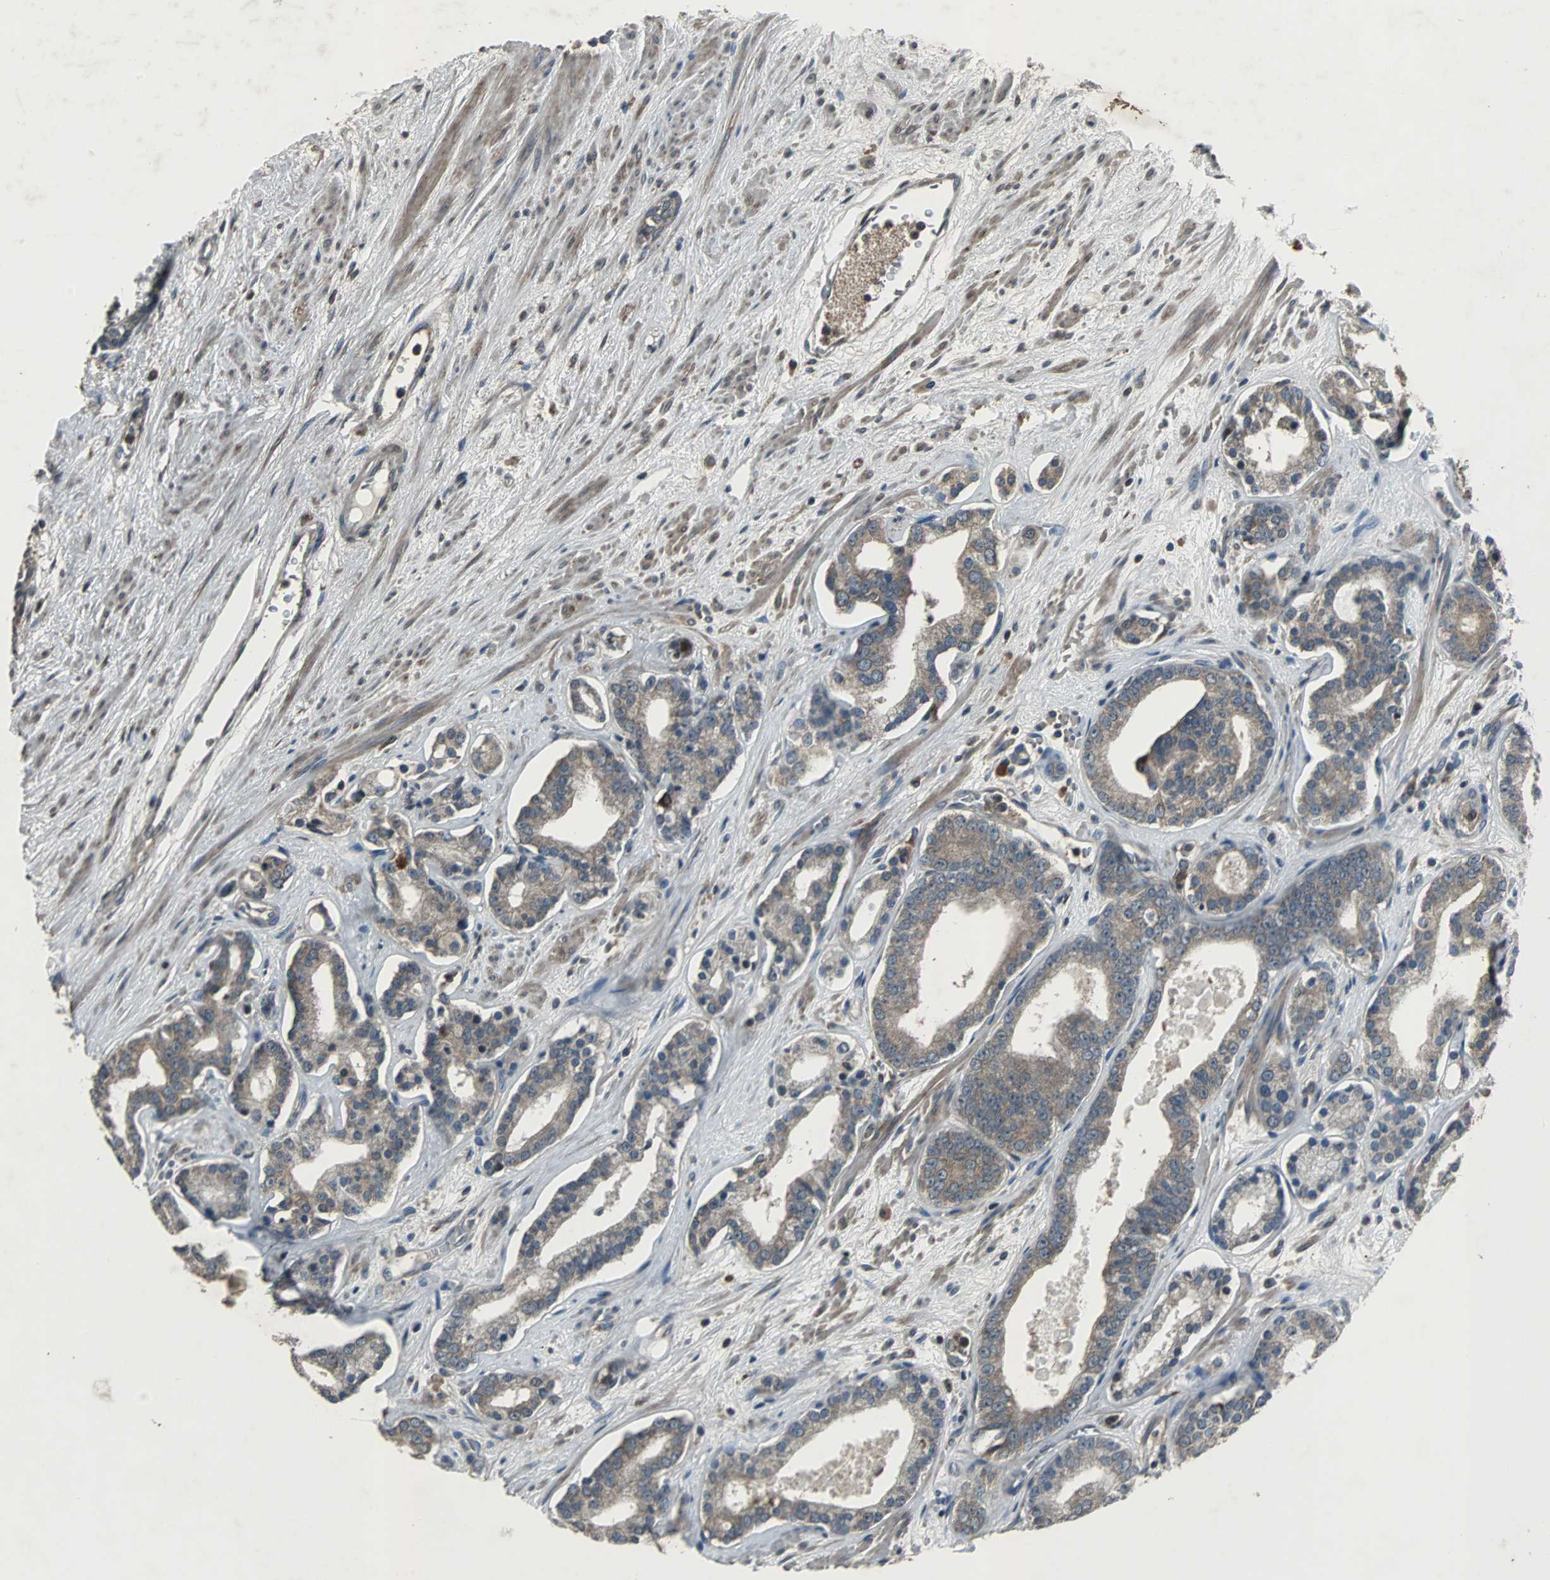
{"staining": {"intensity": "weak", "quantity": ">75%", "location": "cytoplasmic/membranous"}, "tissue": "prostate cancer", "cell_type": "Tumor cells", "image_type": "cancer", "snomed": [{"axis": "morphology", "description": "Adenocarcinoma, Low grade"}, {"axis": "topography", "description": "Prostate"}], "caption": "The micrograph exhibits immunohistochemical staining of prostate cancer. There is weak cytoplasmic/membranous staining is seen in approximately >75% of tumor cells.", "gene": "SOS1", "patient": {"sex": "male", "age": 63}}